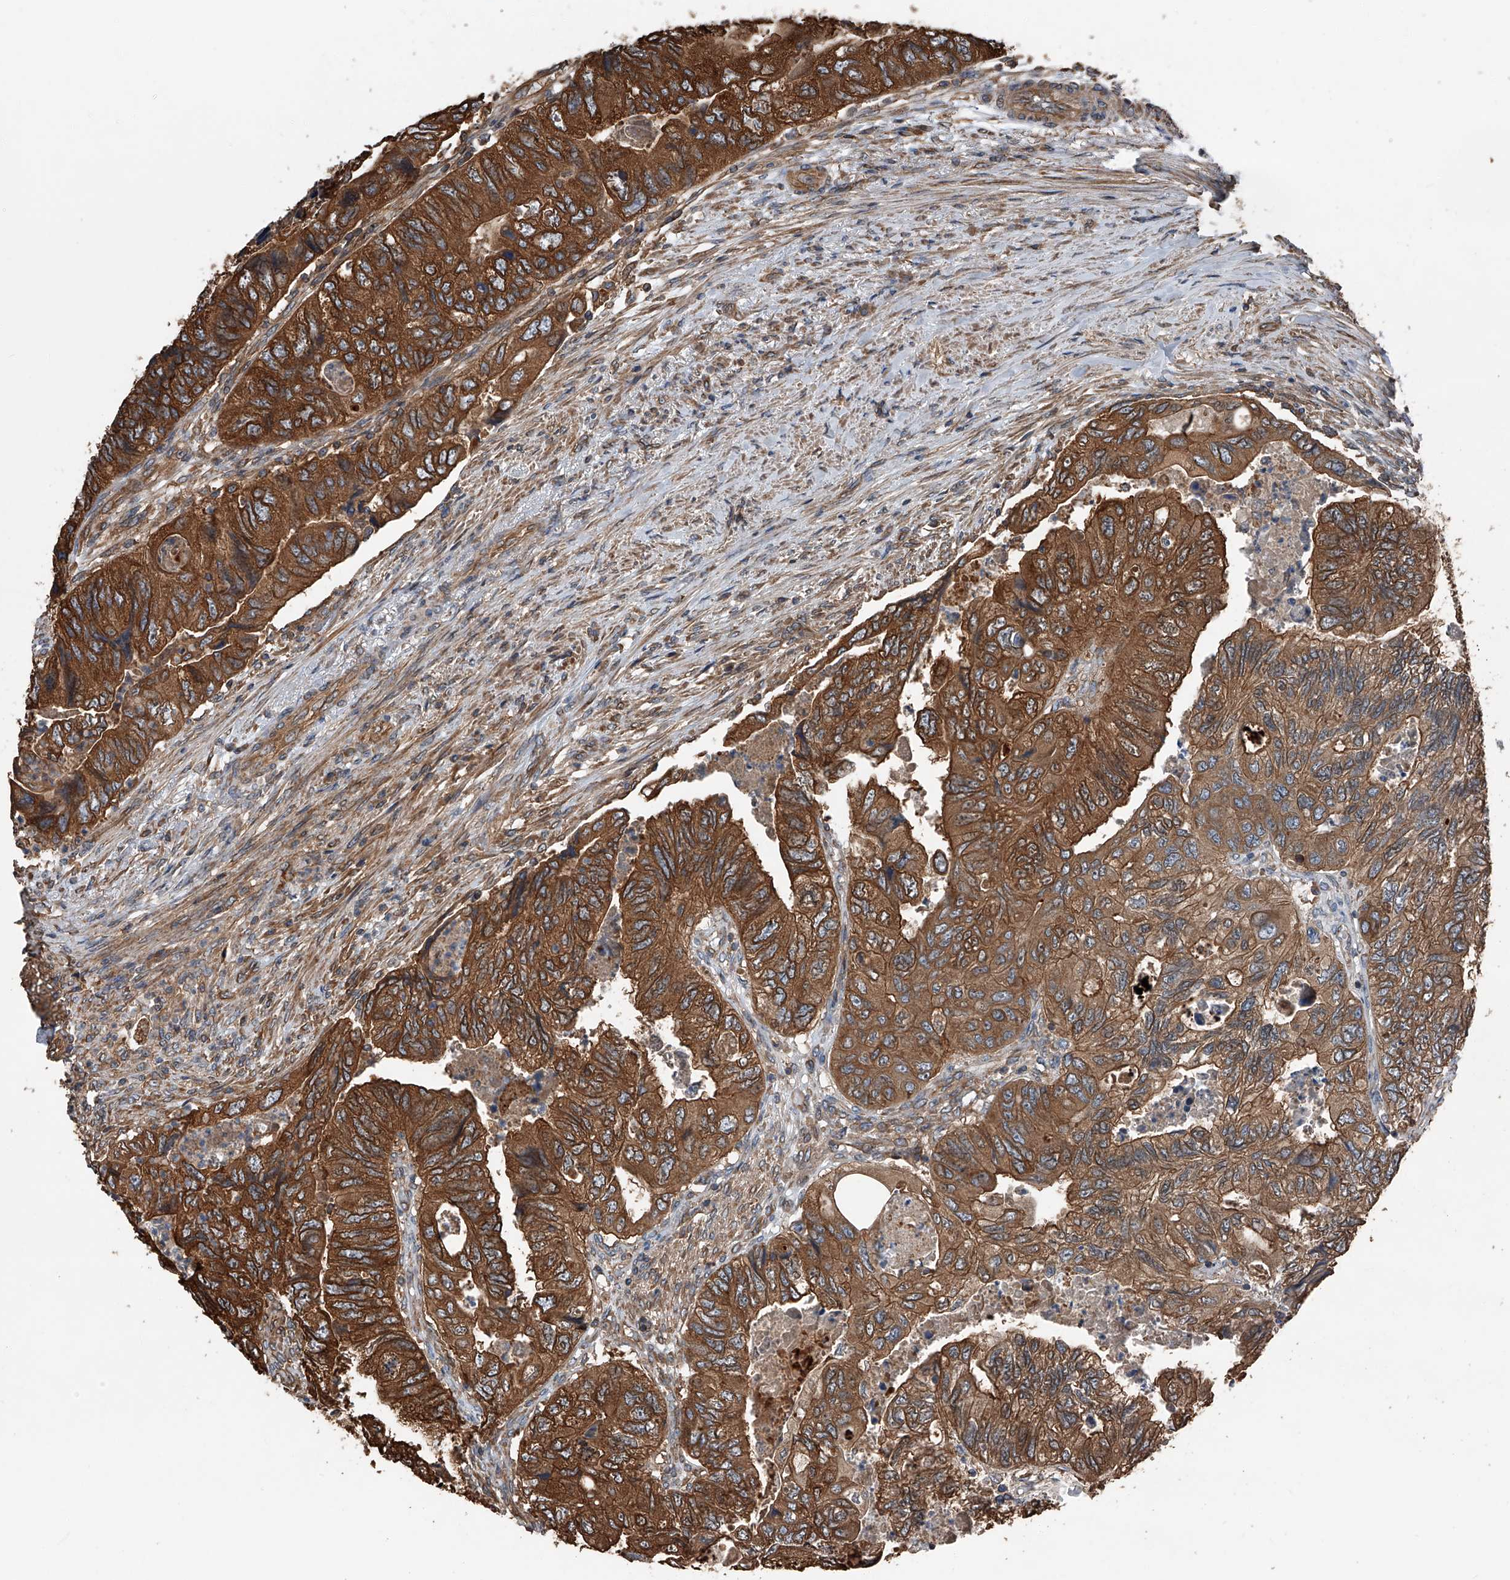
{"staining": {"intensity": "strong", "quantity": ">75%", "location": "cytoplasmic/membranous"}, "tissue": "colorectal cancer", "cell_type": "Tumor cells", "image_type": "cancer", "snomed": [{"axis": "morphology", "description": "Adenocarcinoma, NOS"}, {"axis": "topography", "description": "Rectum"}], "caption": "Immunohistochemical staining of human colorectal cancer (adenocarcinoma) displays strong cytoplasmic/membranous protein expression in approximately >75% of tumor cells.", "gene": "KCNJ2", "patient": {"sex": "male", "age": 63}}